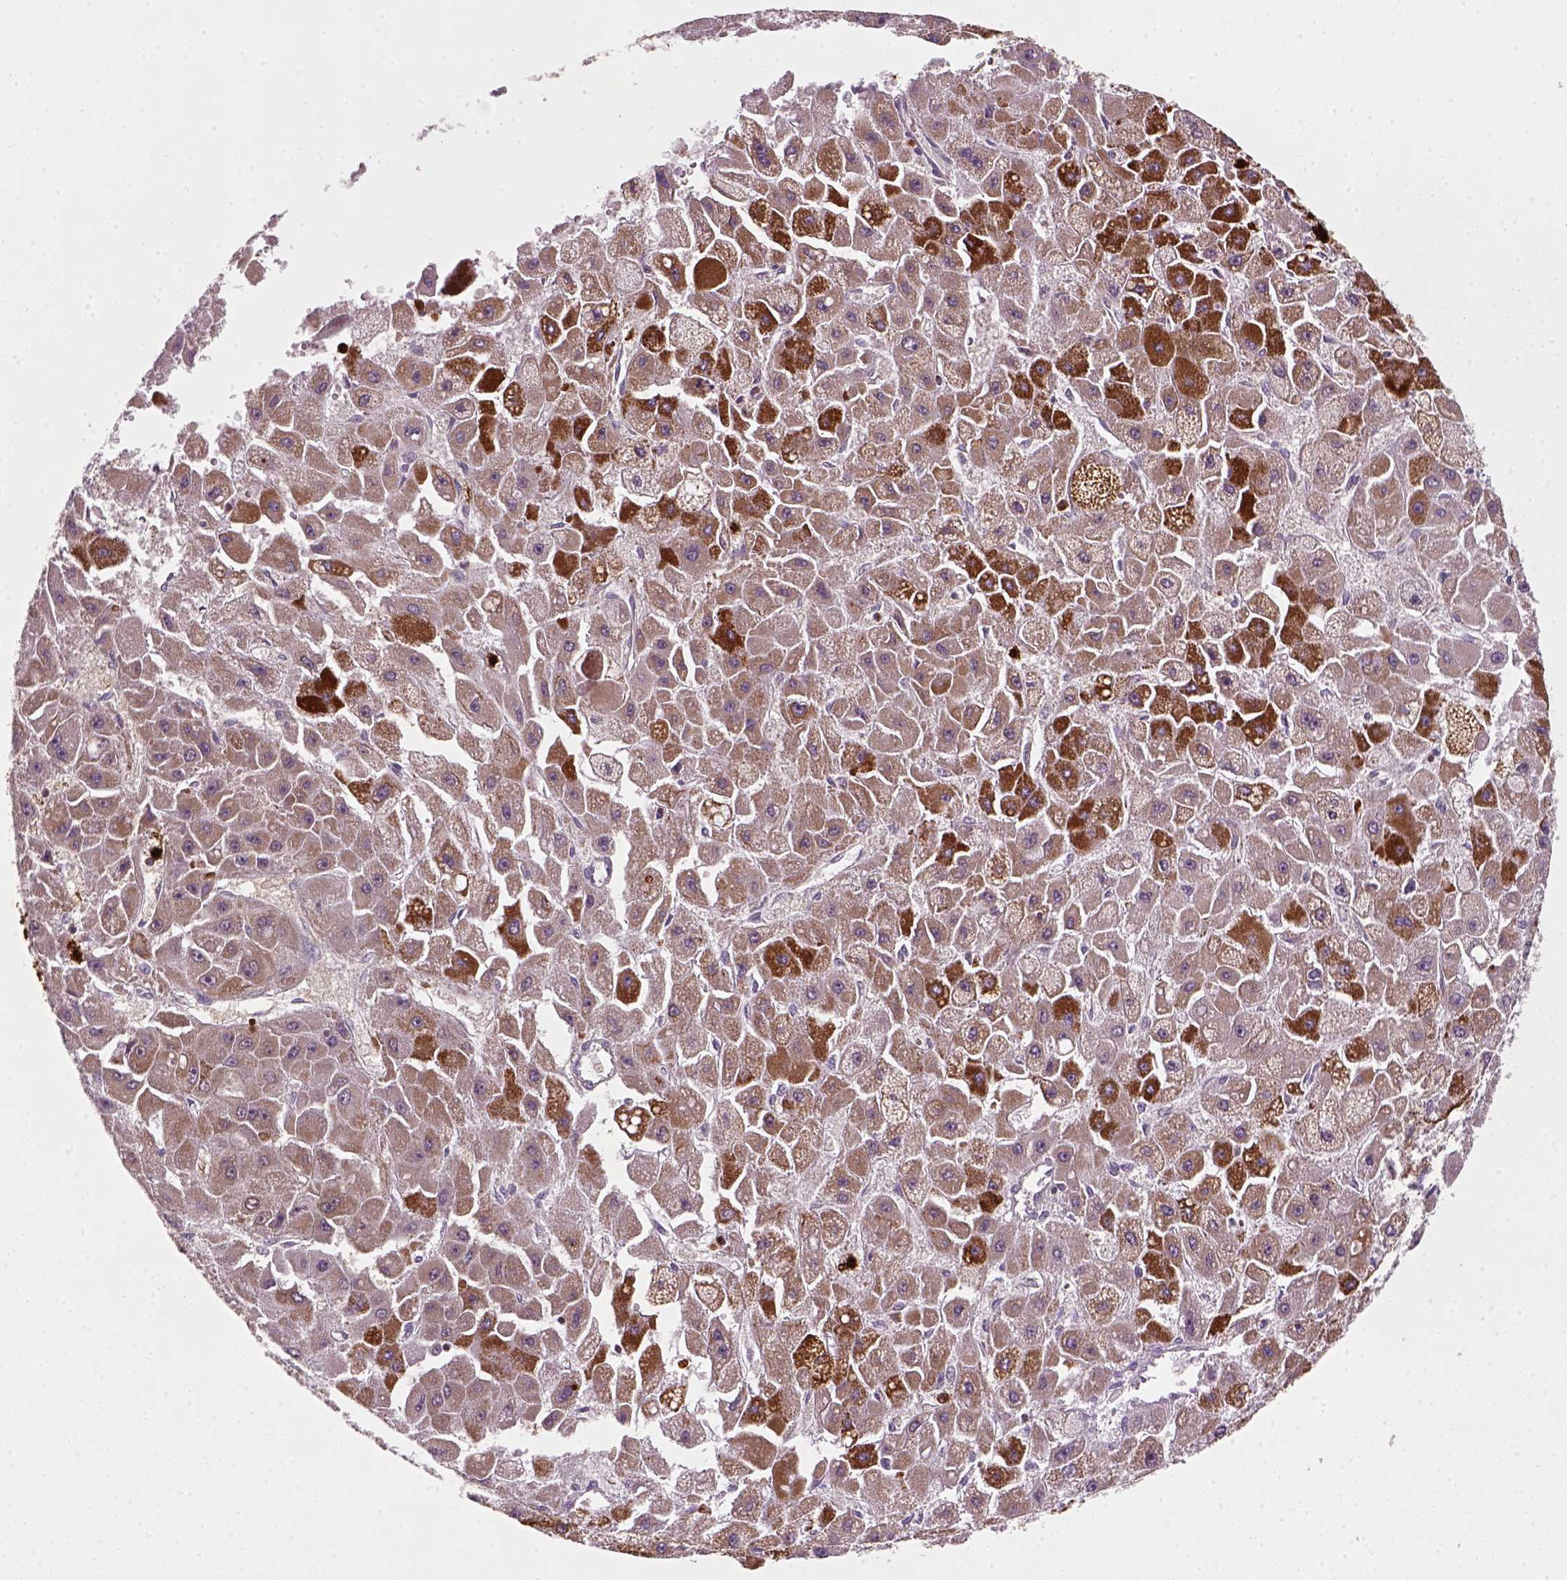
{"staining": {"intensity": "negative", "quantity": "none", "location": "none"}, "tissue": "liver cancer", "cell_type": "Tumor cells", "image_type": "cancer", "snomed": [{"axis": "morphology", "description": "Carcinoma, Hepatocellular, NOS"}, {"axis": "topography", "description": "Liver"}], "caption": "This is a image of immunohistochemistry (IHC) staining of hepatocellular carcinoma (liver), which shows no staining in tumor cells. Nuclei are stained in blue.", "gene": "NUDT16L1", "patient": {"sex": "female", "age": 25}}